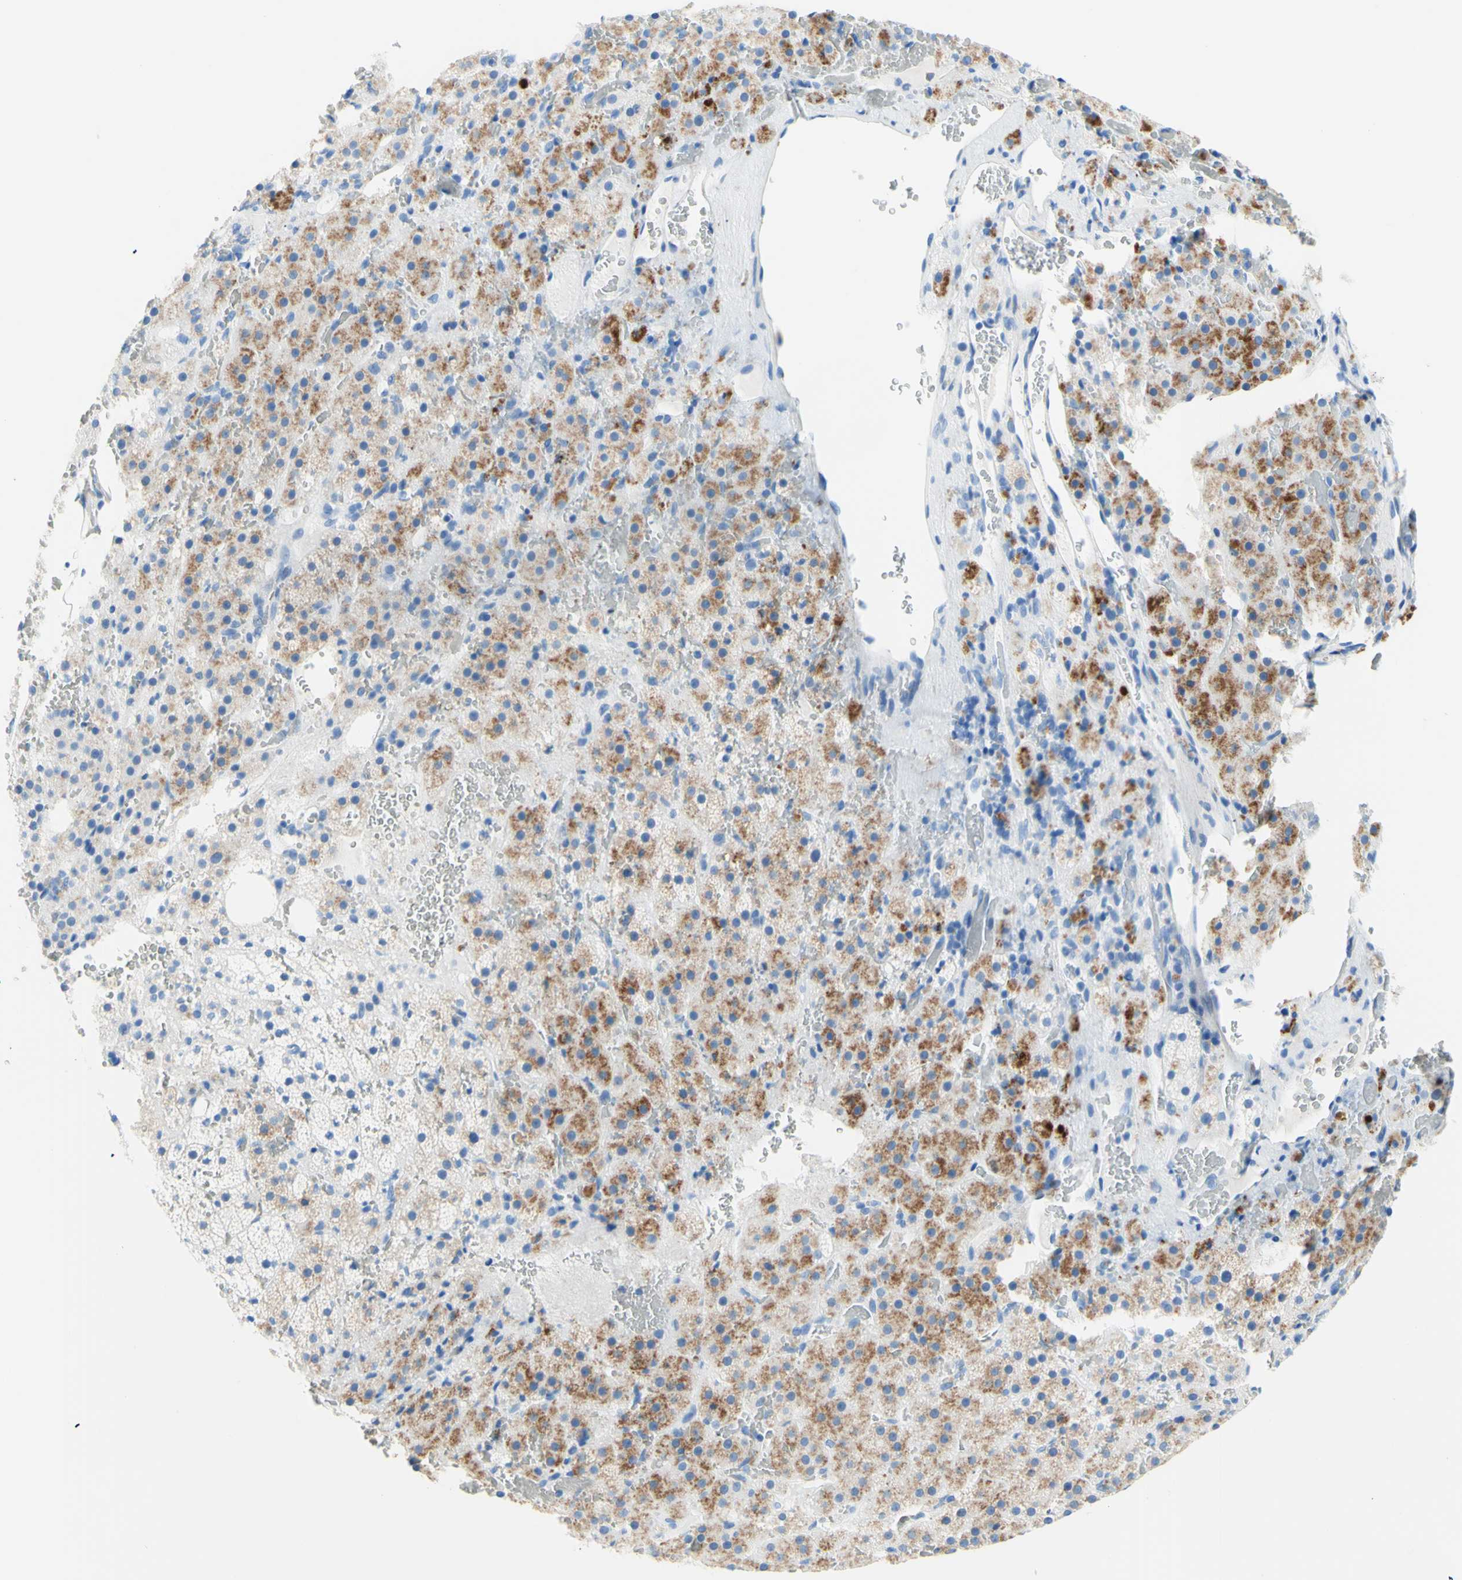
{"staining": {"intensity": "moderate", "quantity": "25%-75%", "location": "cytoplasmic/membranous"}, "tissue": "adrenal gland", "cell_type": "Glandular cells", "image_type": "normal", "snomed": [{"axis": "morphology", "description": "Normal tissue, NOS"}, {"axis": "topography", "description": "Adrenal gland"}], "caption": "High-magnification brightfield microscopy of unremarkable adrenal gland stained with DAB (brown) and counterstained with hematoxylin (blue). glandular cells exhibit moderate cytoplasmic/membranous staining is identified in approximately25%-75% of cells.", "gene": "MYH2", "patient": {"sex": "female", "age": 59}}